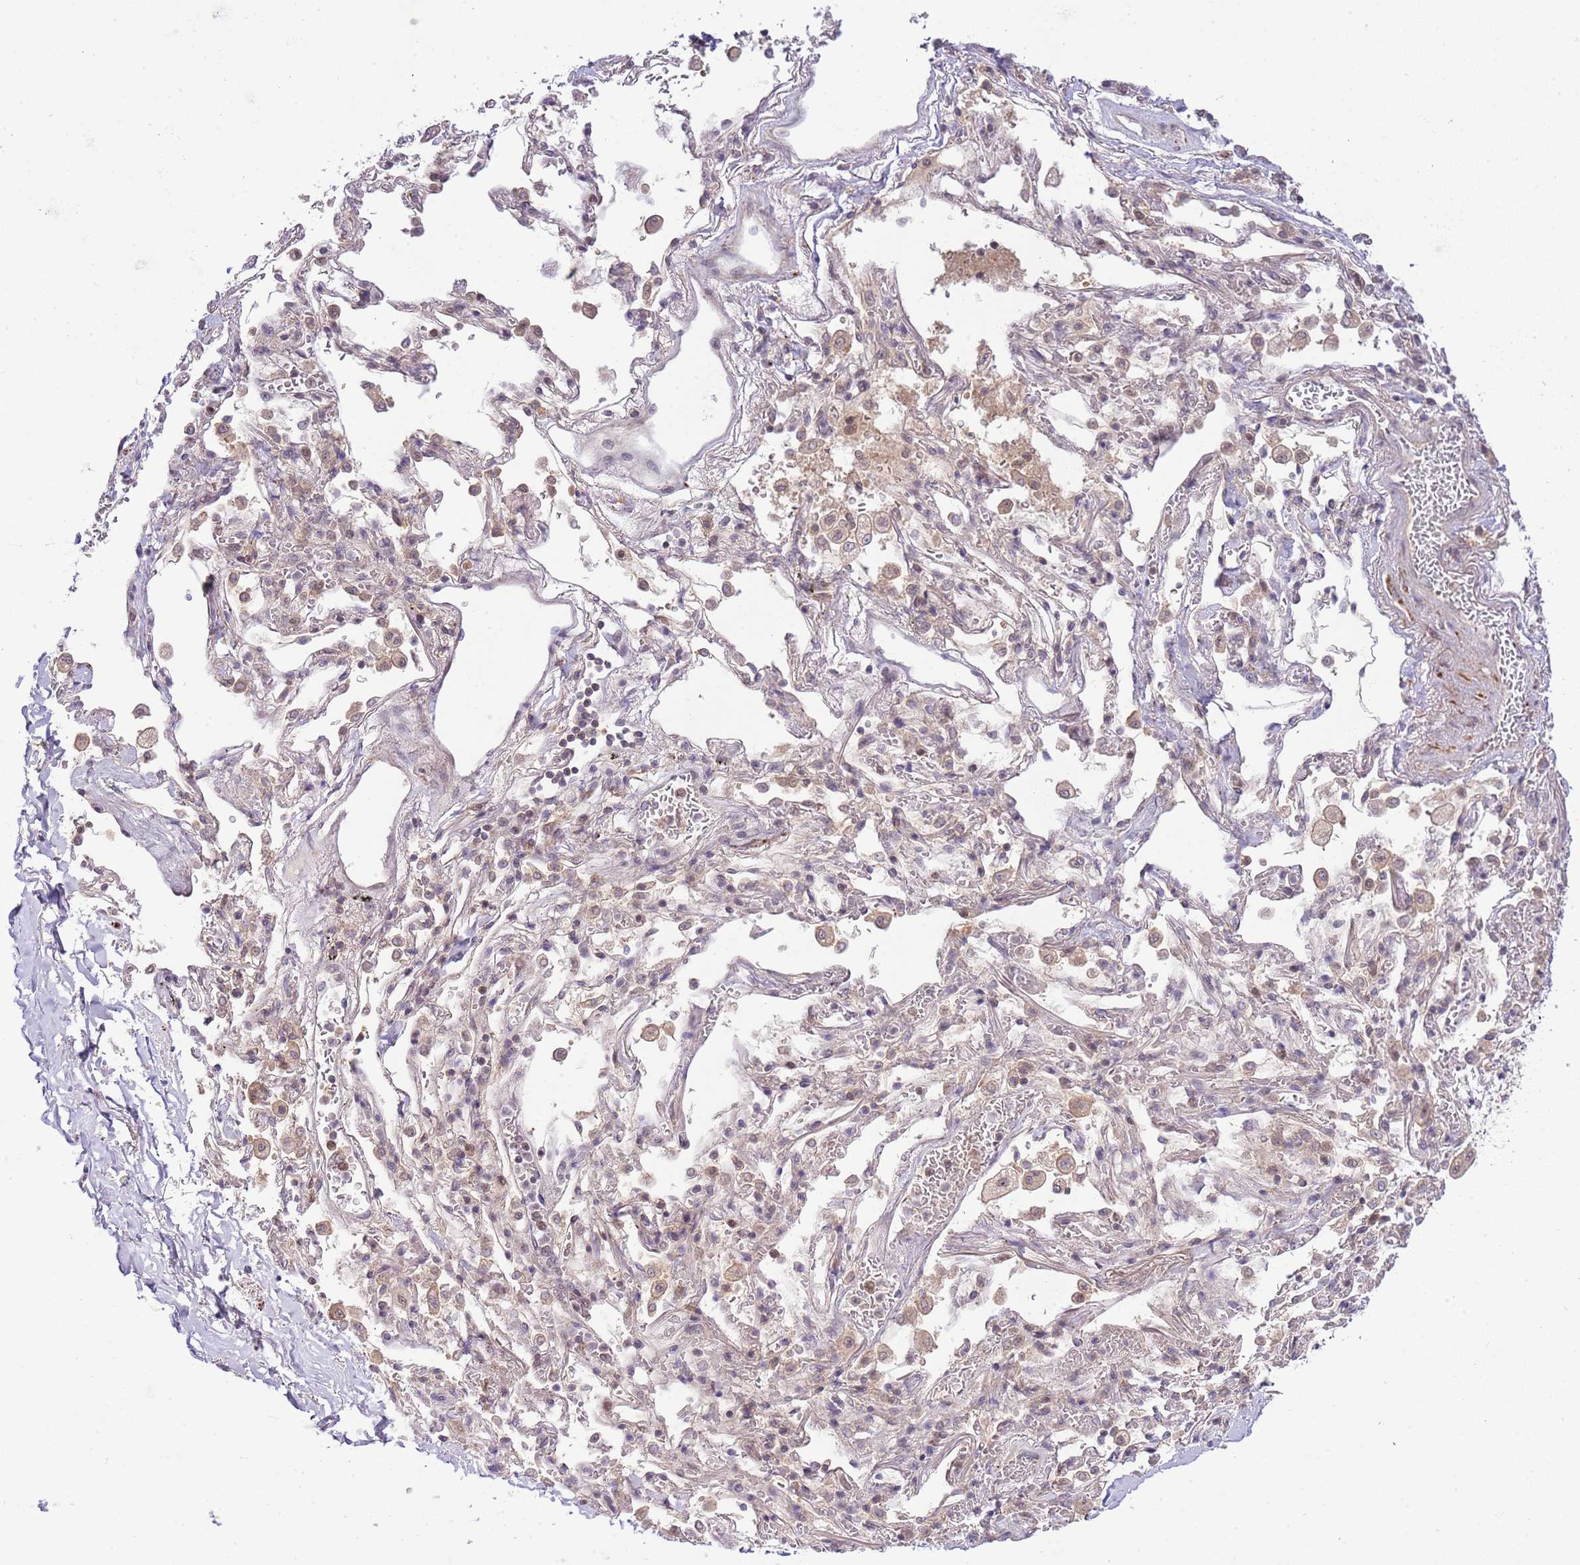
{"staining": {"intensity": "negative", "quantity": "none", "location": "none"}, "tissue": "adipose tissue", "cell_type": "Adipocytes", "image_type": "normal", "snomed": [{"axis": "morphology", "description": "Normal tissue, NOS"}, {"axis": "topography", "description": "Cartilage tissue"}], "caption": "Protein analysis of benign adipose tissue reveals no significant expression in adipocytes. (Brightfield microscopy of DAB (3,3'-diaminobenzidine) IHC at high magnification).", "gene": "CHD1", "patient": {"sex": "male", "age": 73}}